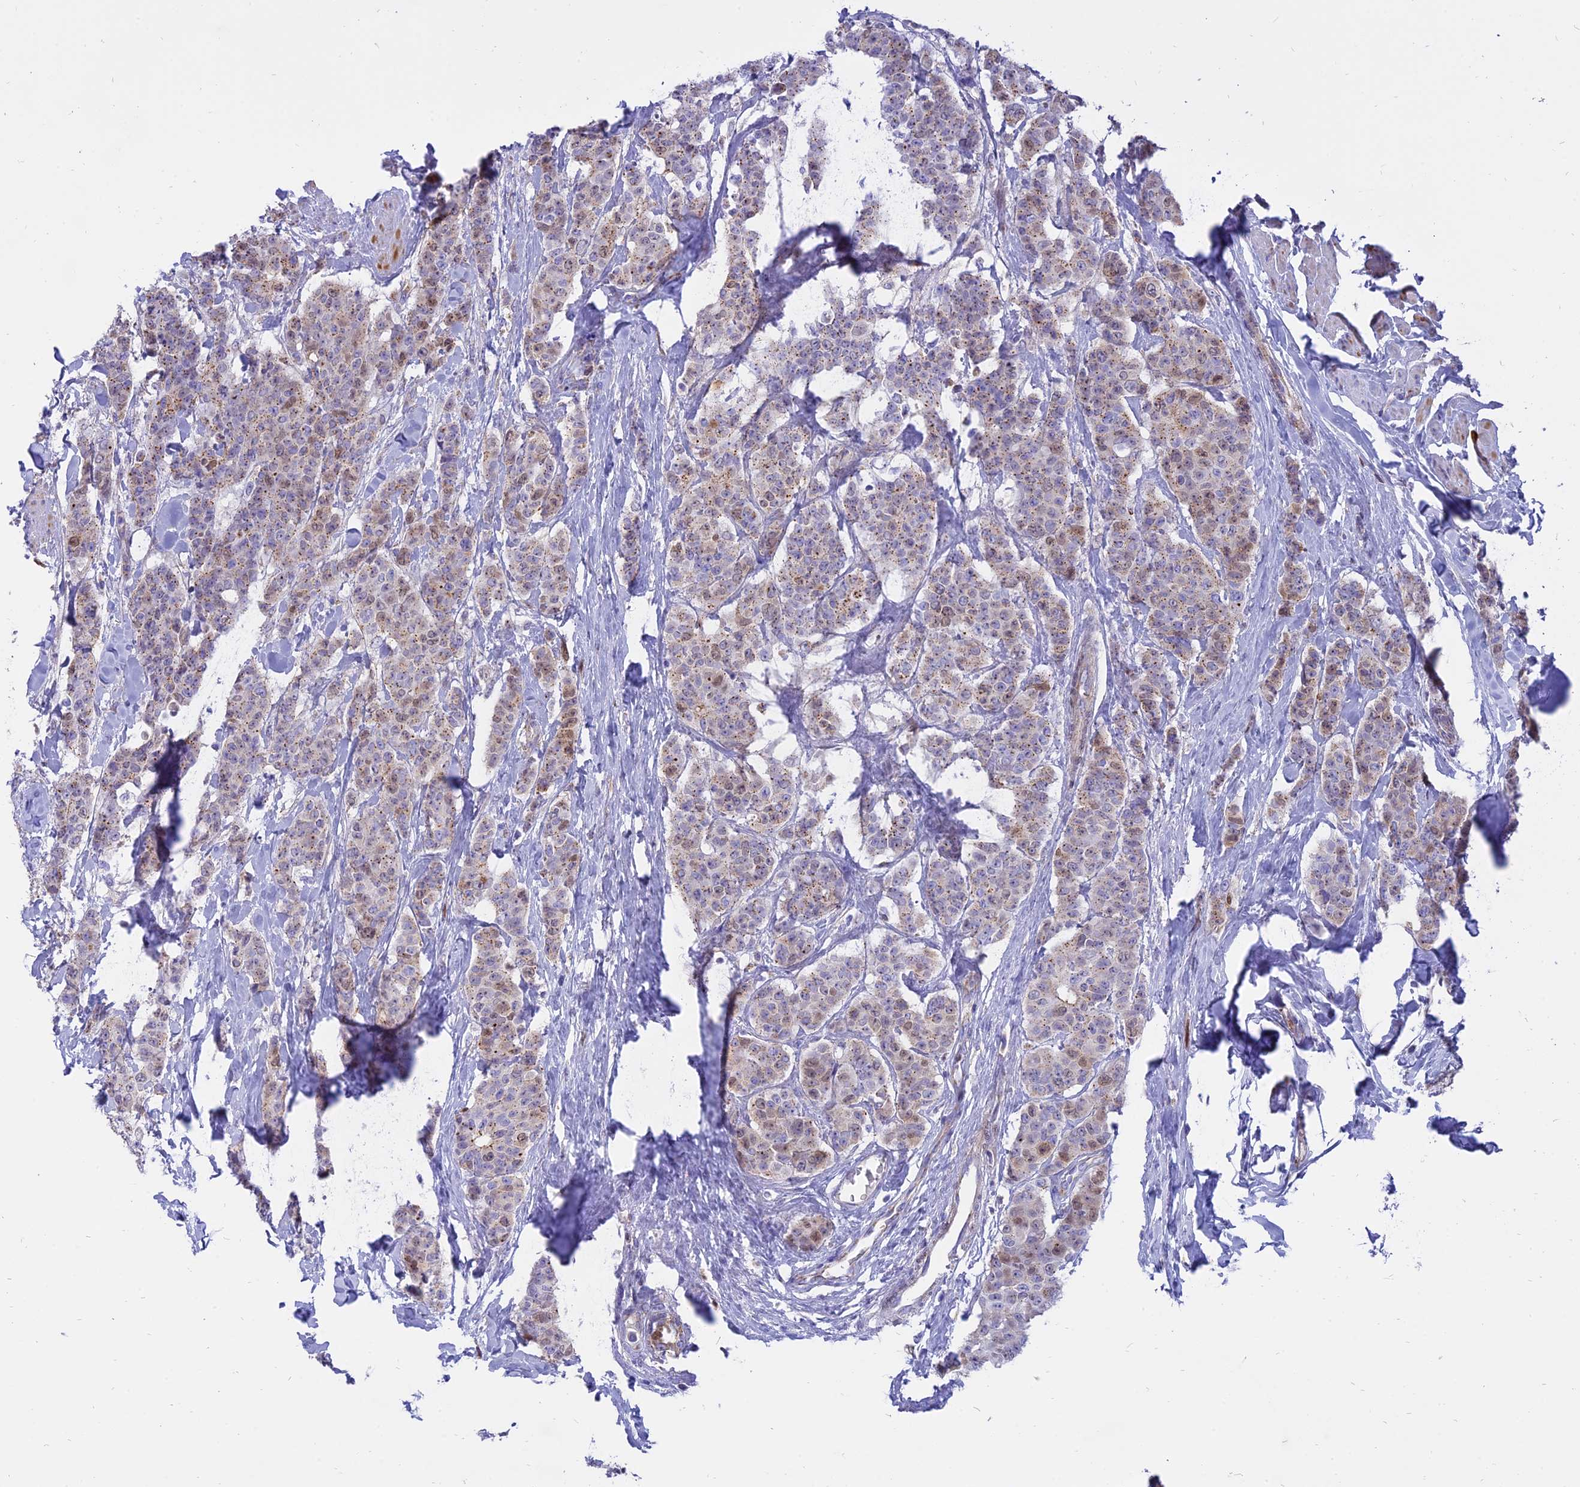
{"staining": {"intensity": "weak", "quantity": "<25%", "location": "cytoplasmic/membranous,nuclear"}, "tissue": "breast cancer", "cell_type": "Tumor cells", "image_type": "cancer", "snomed": [{"axis": "morphology", "description": "Duct carcinoma"}, {"axis": "topography", "description": "Breast"}], "caption": "A photomicrograph of human breast cancer (invasive ductal carcinoma) is negative for staining in tumor cells.", "gene": "CENPV", "patient": {"sex": "female", "age": 40}}